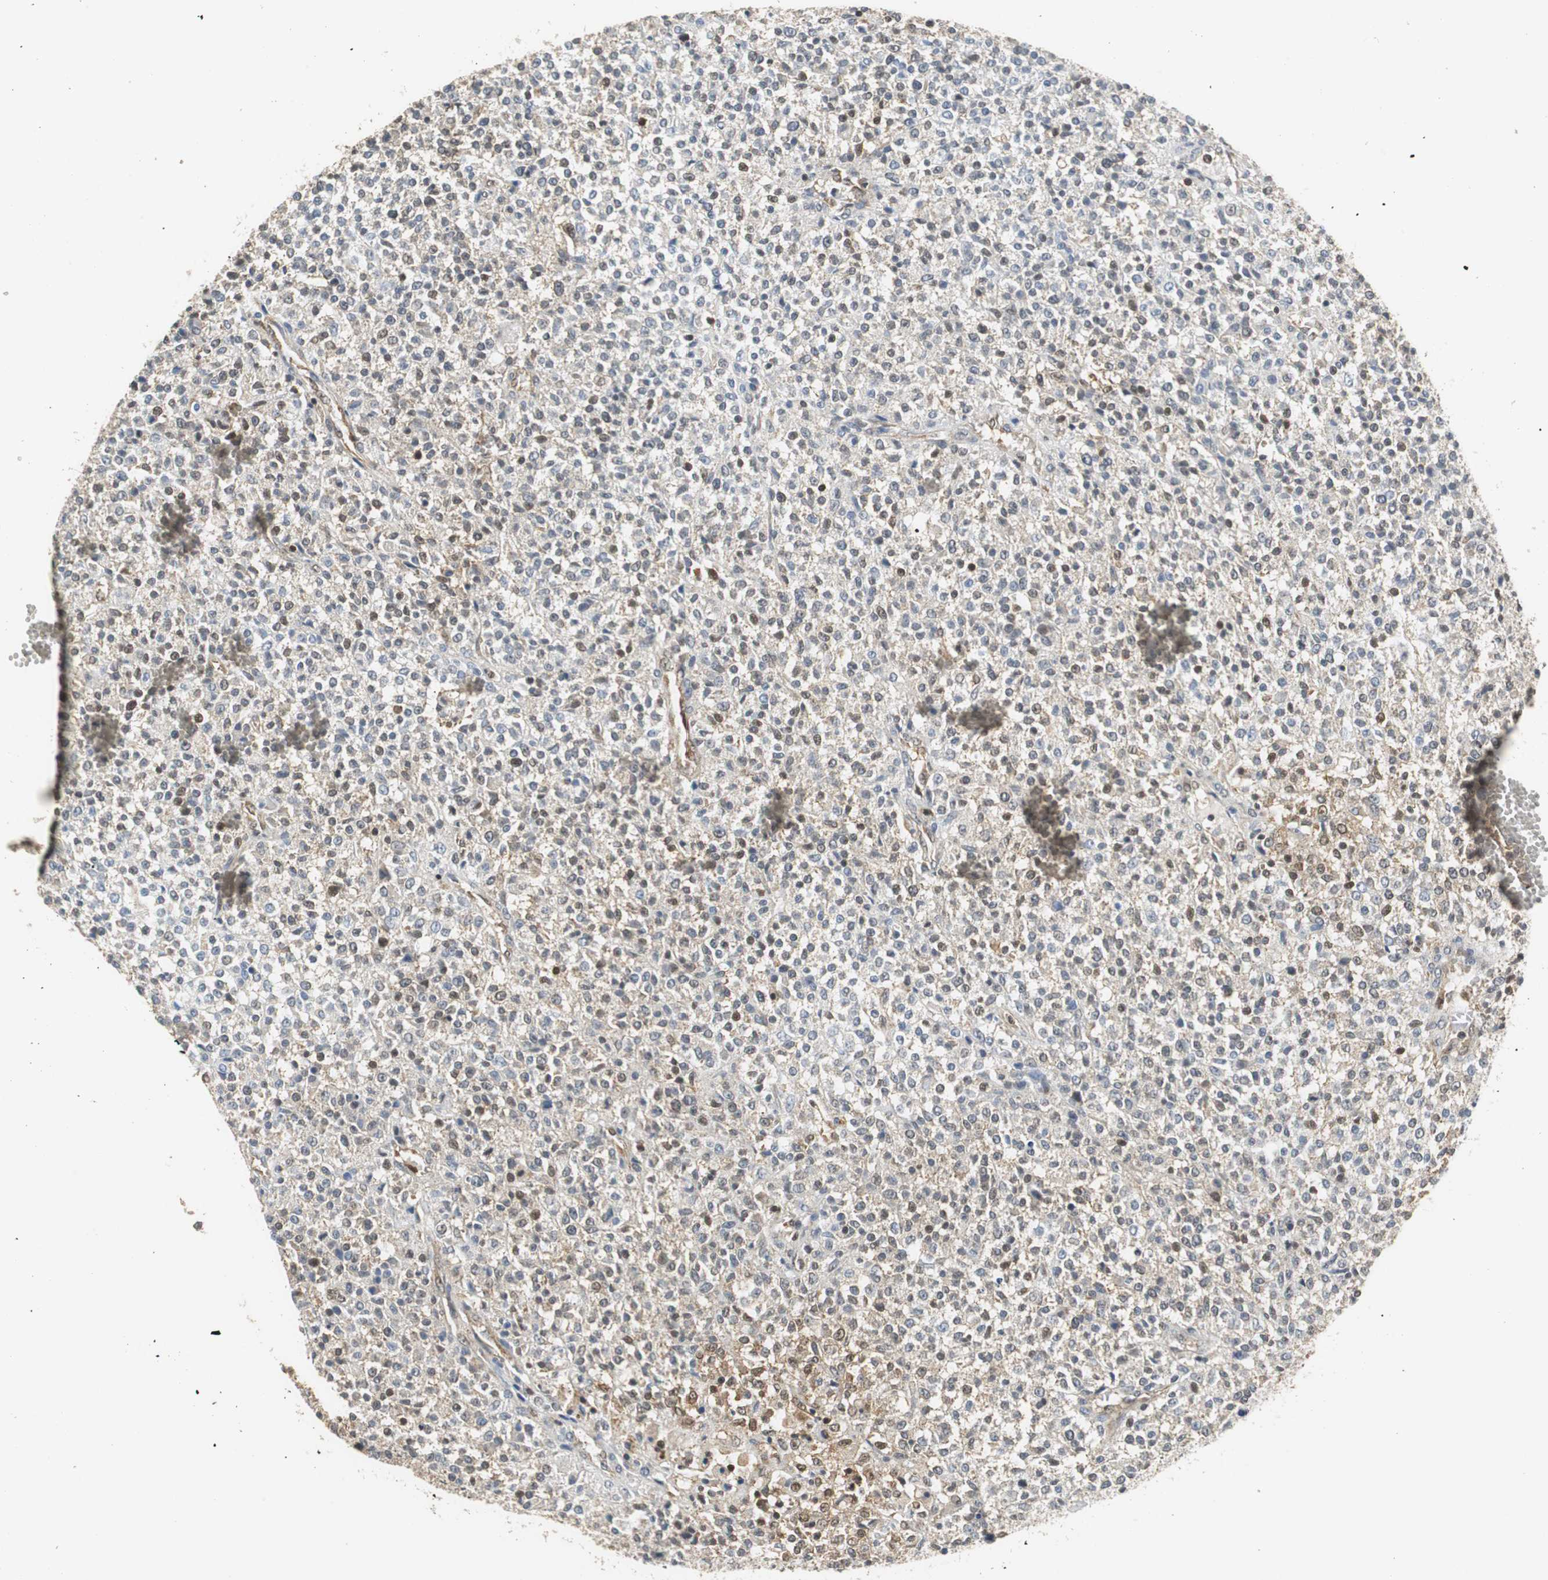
{"staining": {"intensity": "weak", "quantity": ">75%", "location": "cytoplasmic/membranous"}, "tissue": "testis cancer", "cell_type": "Tumor cells", "image_type": "cancer", "snomed": [{"axis": "morphology", "description": "Seminoma, NOS"}, {"axis": "topography", "description": "Testis"}], "caption": "Tumor cells demonstrate weak cytoplasmic/membranous expression in about >75% of cells in seminoma (testis).", "gene": "GSDMD", "patient": {"sex": "male", "age": 59}}